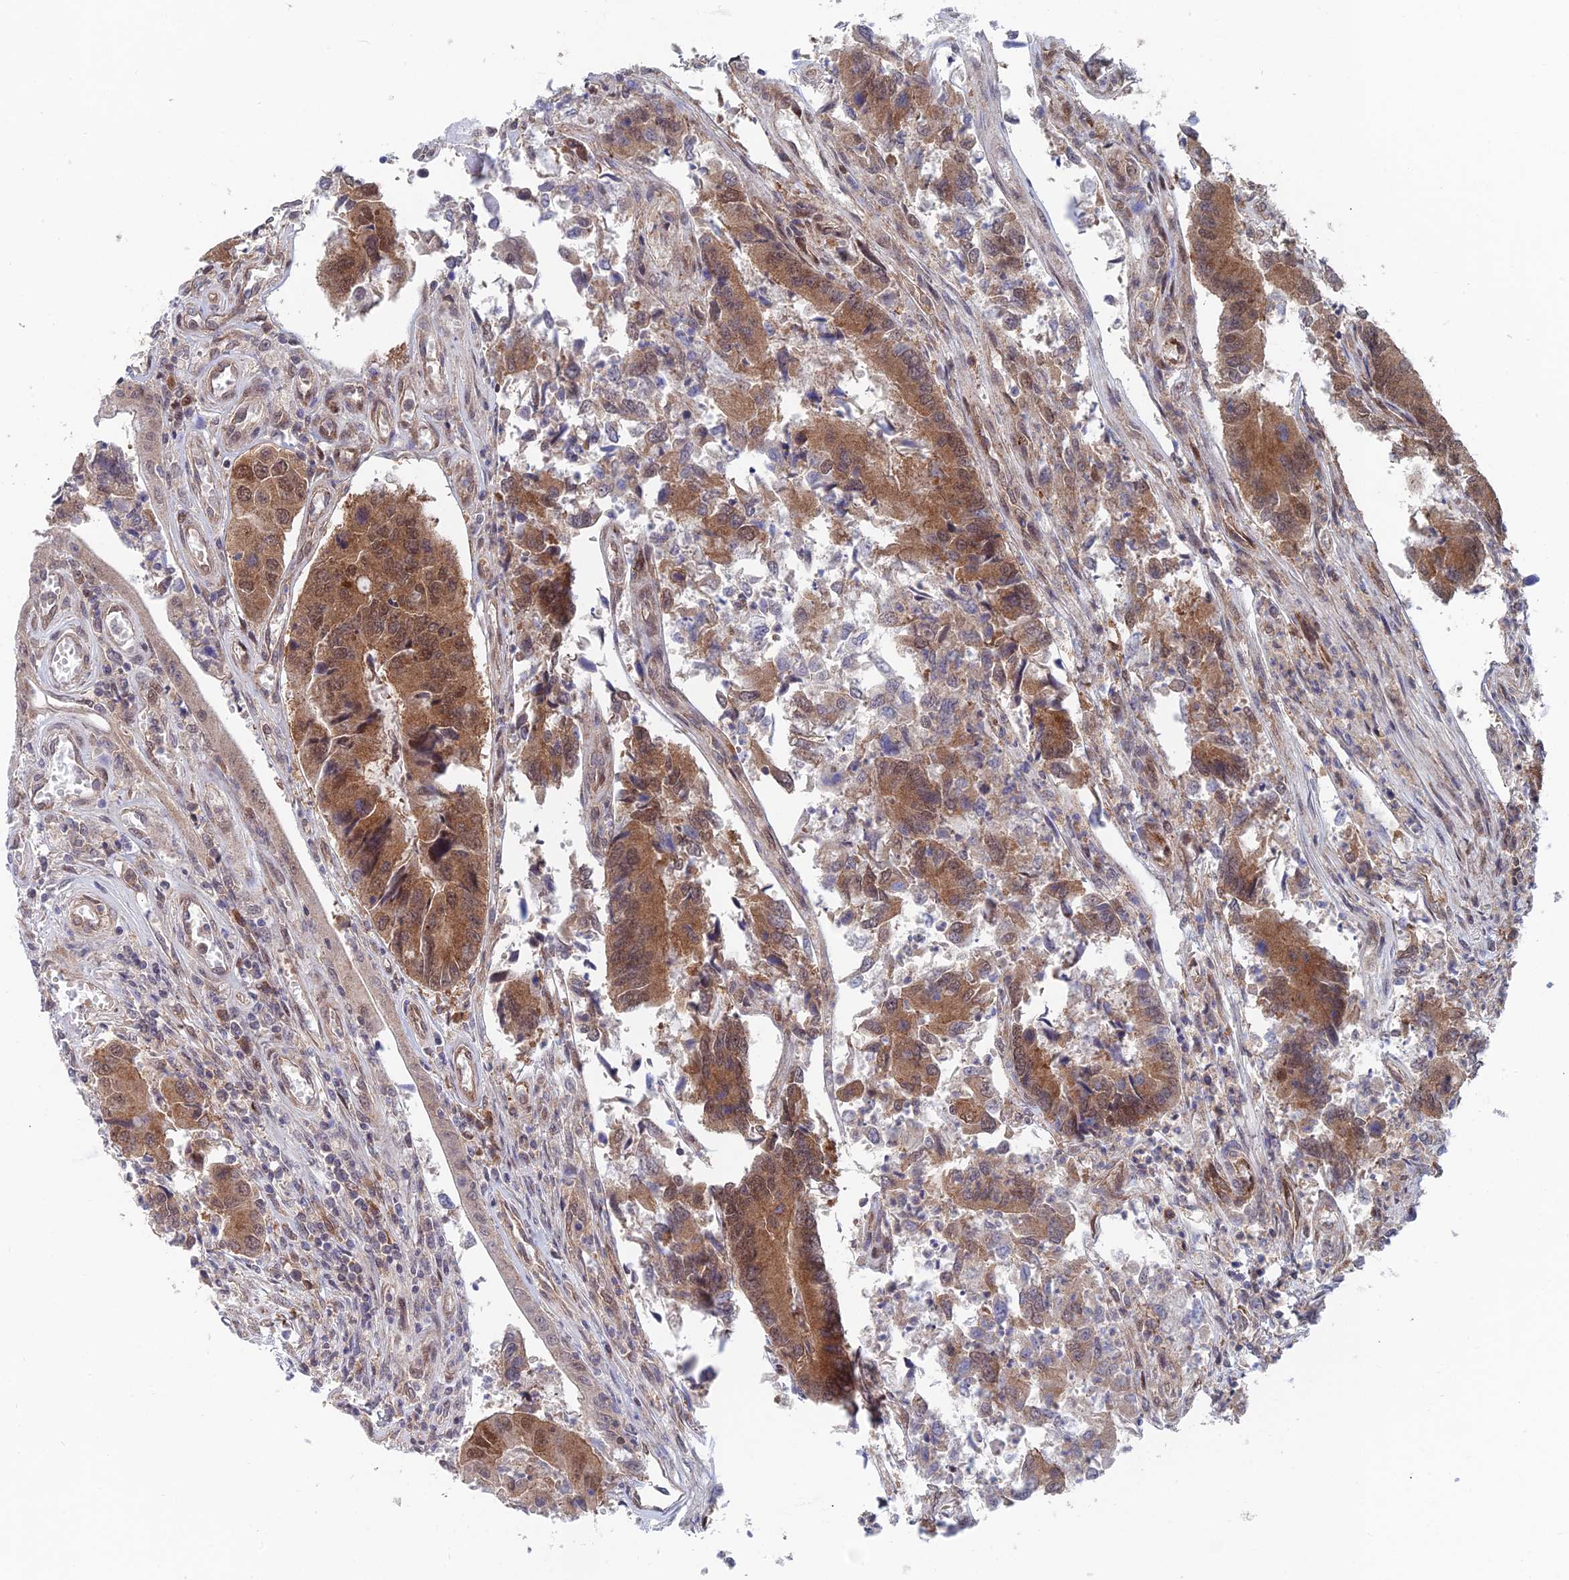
{"staining": {"intensity": "moderate", "quantity": ">75%", "location": "cytoplasmic/membranous,nuclear"}, "tissue": "colorectal cancer", "cell_type": "Tumor cells", "image_type": "cancer", "snomed": [{"axis": "morphology", "description": "Adenocarcinoma, NOS"}, {"axis": "topography", "description": "Colon"}], "caption": "Tumor cells reveal moderate cytoplasmic/membranous and nuclear staining in approximately >75% of cells in colorectal cancer (adenocarcinoma).", "gene": "IGBP1", "patient": {"sex": "female", "age": 67}}